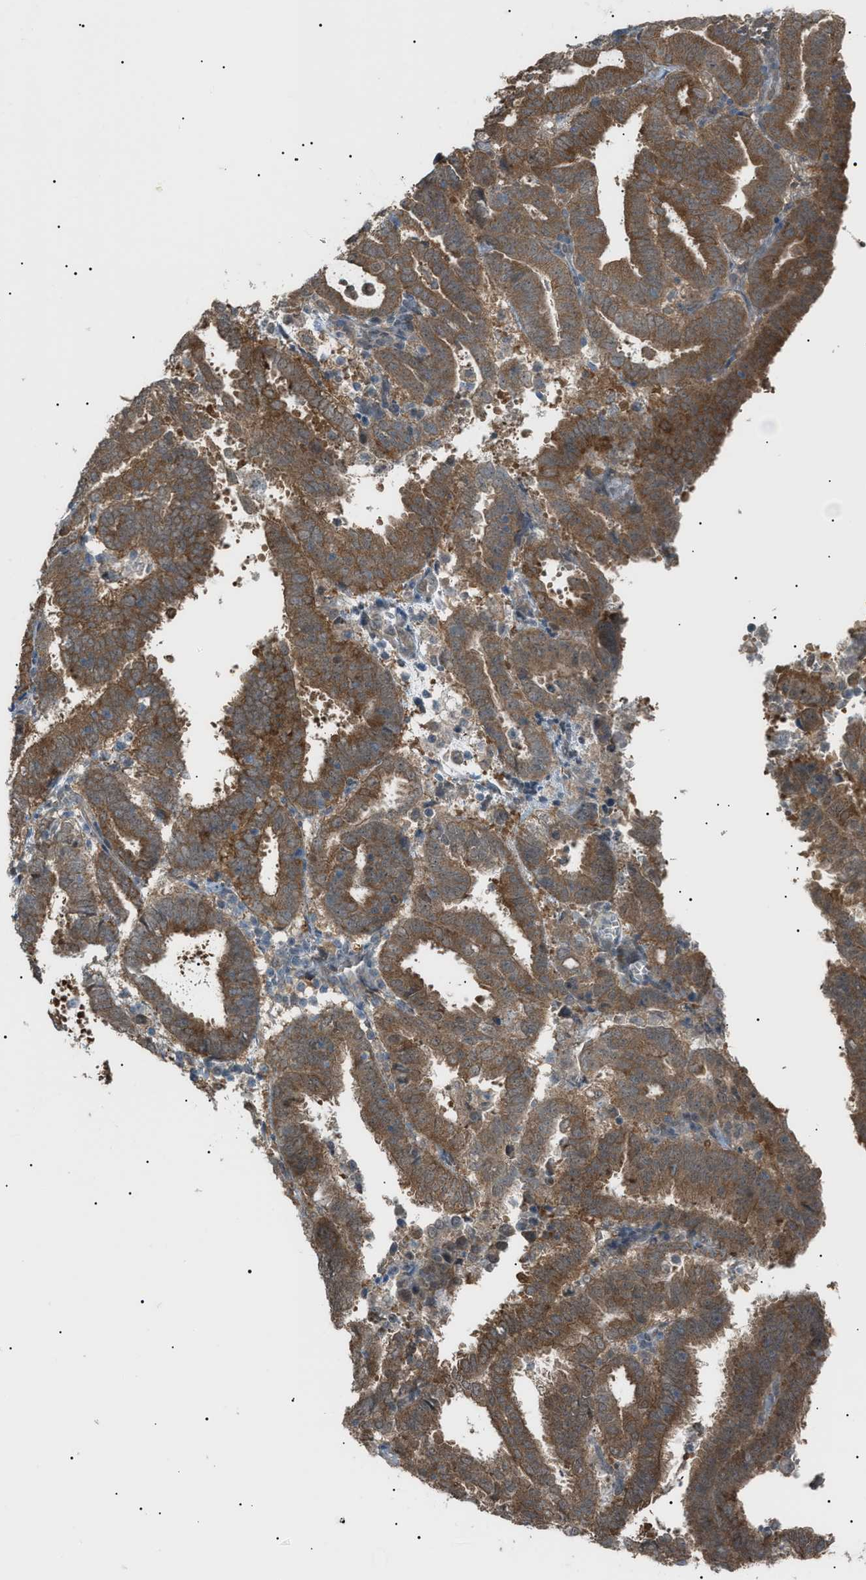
{"staining": {"intensity": "strong", "quantity": ">75%", "location": "cytoplasmic/membranous"}, "tissue": "endometrial cancer", "cell_type": "Tumor cells", "image_type": "cancer", "snomed": [{"axis": "morphology", "description": "Adenocarcinoma, NOS"}, {"axis": "topography", "description": "Uterus"}], "caption": "Human adenocarcinoma (endometrial) stained with a protein marker exhibits strong staining in tumor cells.", "gene": "LPIN2", "patient": {"sex": "female", "age": 83}}